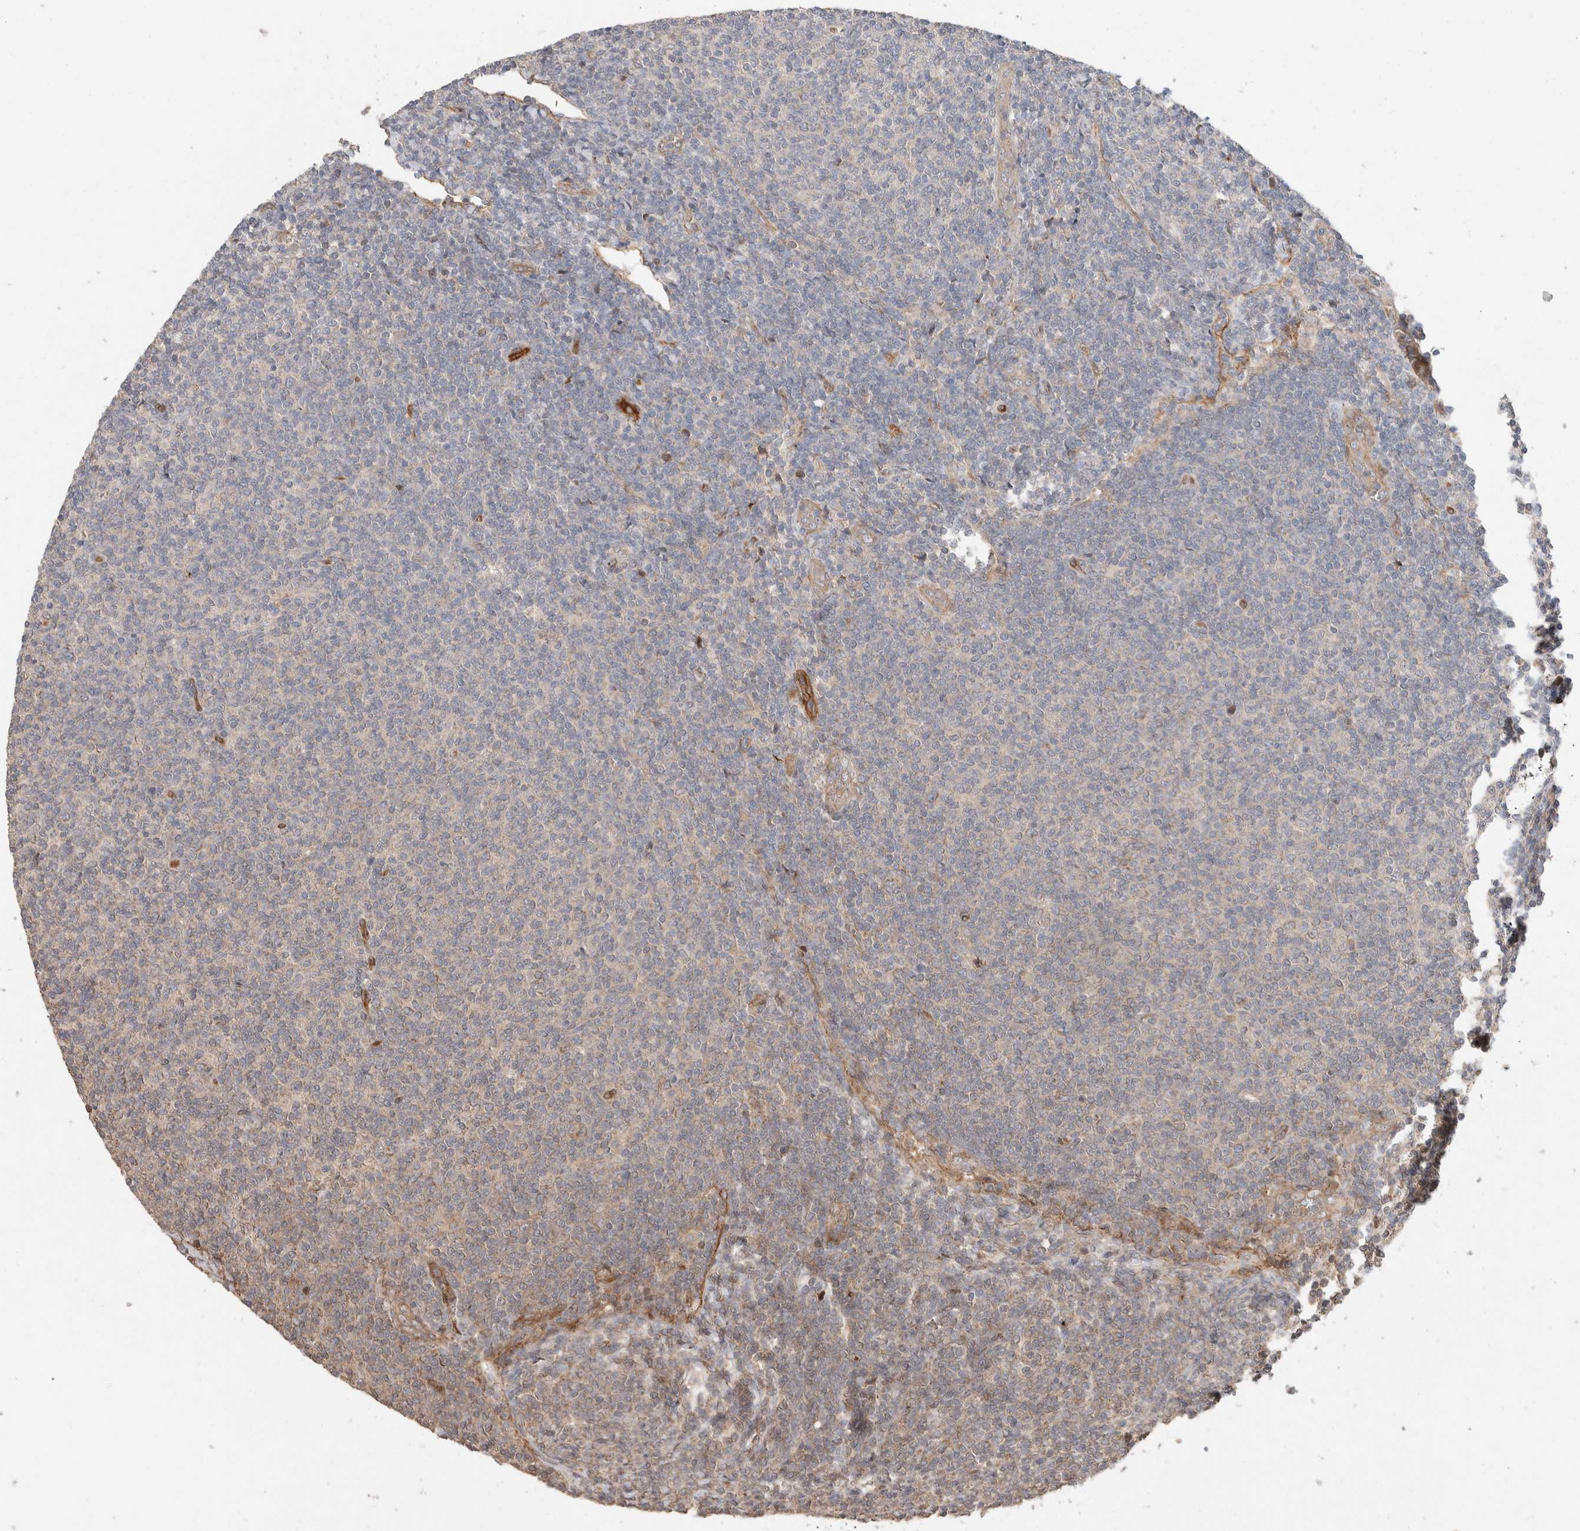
{"staining": {"intensity": "weak", "quantity": "<25%", "location": "cytoplasmic/membranous"}, "tissue": "lymphoma", "cell_type": "Tumor cells", "image_type": "cancer", "snomed": [{"axis": "morphology", "description": "Malignant lymphoma, non-Hodgkin's type, Low grade"}, {"axis": "topography", "description": "Lymph node"}], "caption": "Low-grade malignant lymphoma, non-Hodgkin's type was stained to show a protein in brown. There is no significant expression in tumor cells.", "gene": "ERC1", "patient": {"sex": "male", "age": 66}}